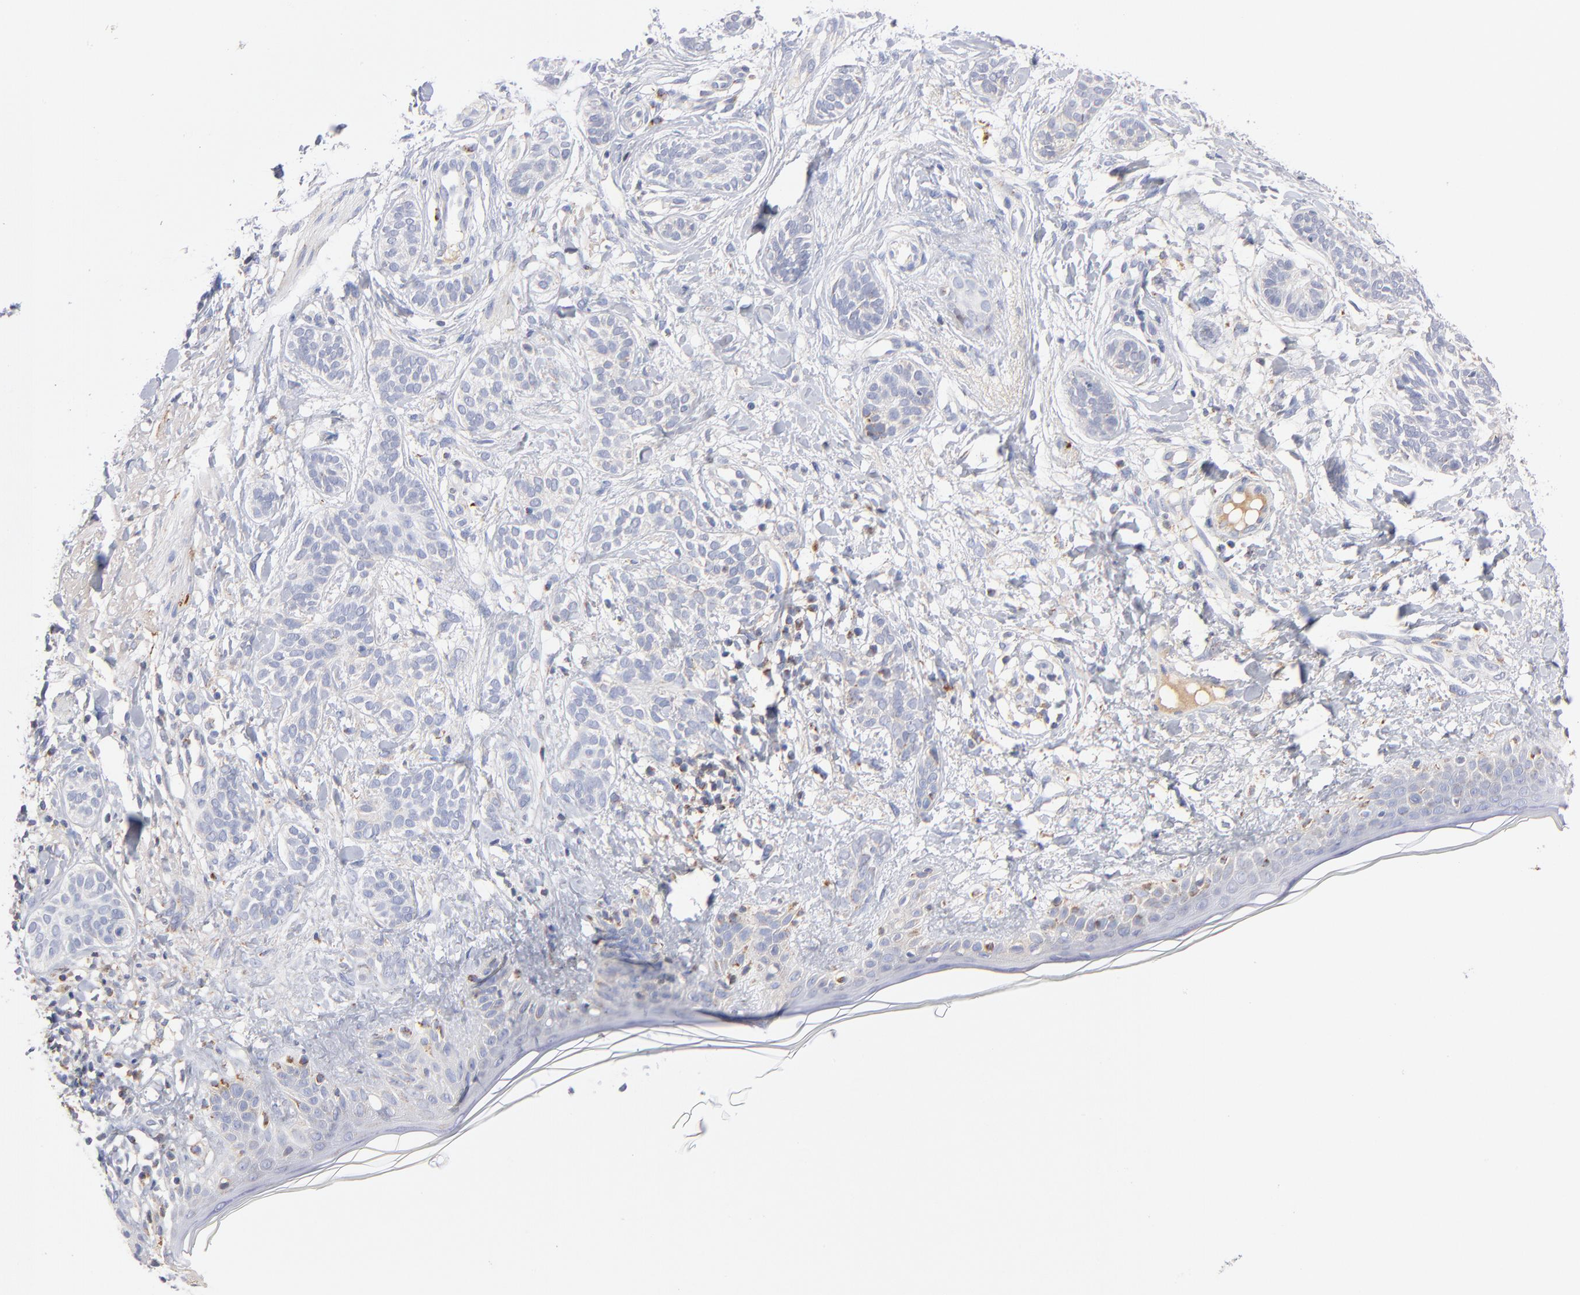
{"staining": {"intensity": "moderate", "quantity": "<25%", "location": "cytoplasmic/membranous"}, "tissue": "skin cancer", "cell_type": "Tumor cells", "image_type": "cancer", "snomed": [{"axis": "morphology", "description": "Normal tissue, NOS"}, {"axis": "morphology", "description": "Basal cell carcinoma"}, {"axis": "topography", "description": "Skin"}], "caption": "The histopathology image exhibits a brown stain indicating the presence of a protein in the cytoplasmic/membranous of tumor cells in skin cancer.", "gene": "DLAT", "patient": {"sex": "male", "age": 63}}